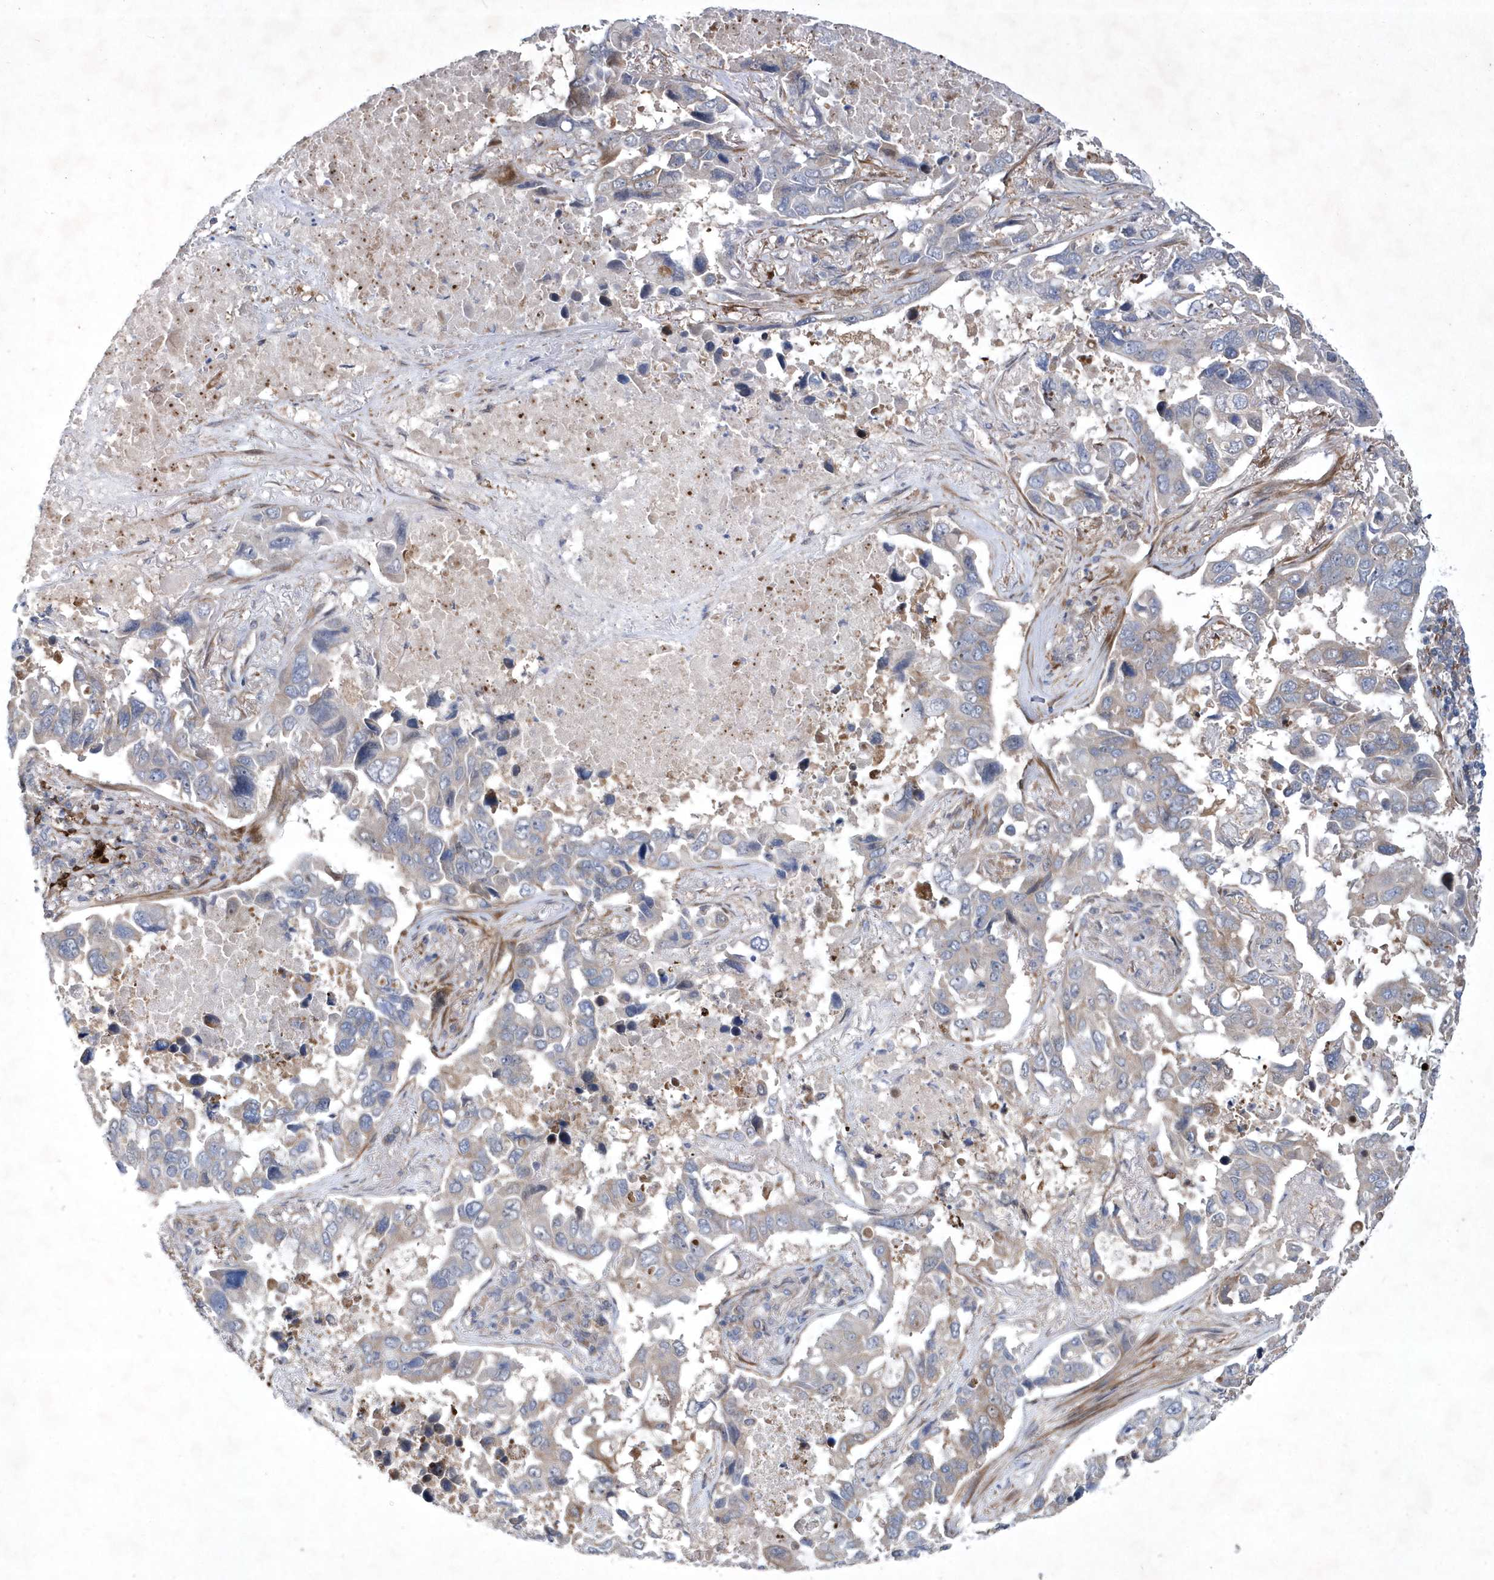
{"staining": {"intensity": "negative", "quantity": "none", "location": "none"}, "tissue": "lung cancer", "cell_type": "Tumor cells", "image_type": "cancer", "snomed": [{"axis": "morphology", "description": "Adenocarcinoma, NOS"}, {"axis": "topography", "description": "Lung"}], "caption": "DAB immunohistochemical staining of human lung adenocarcinoma displays no significant staining in tumor cells. The staining was performed using DAB (3,3'-diaminobenzidine) to visualize the protein expression in brown, while the nuclei were stained in blue with hematoxylin (Magnification: 20x).", "gene": "DSPP", "patient": {"sex": "male", "age": 64}}